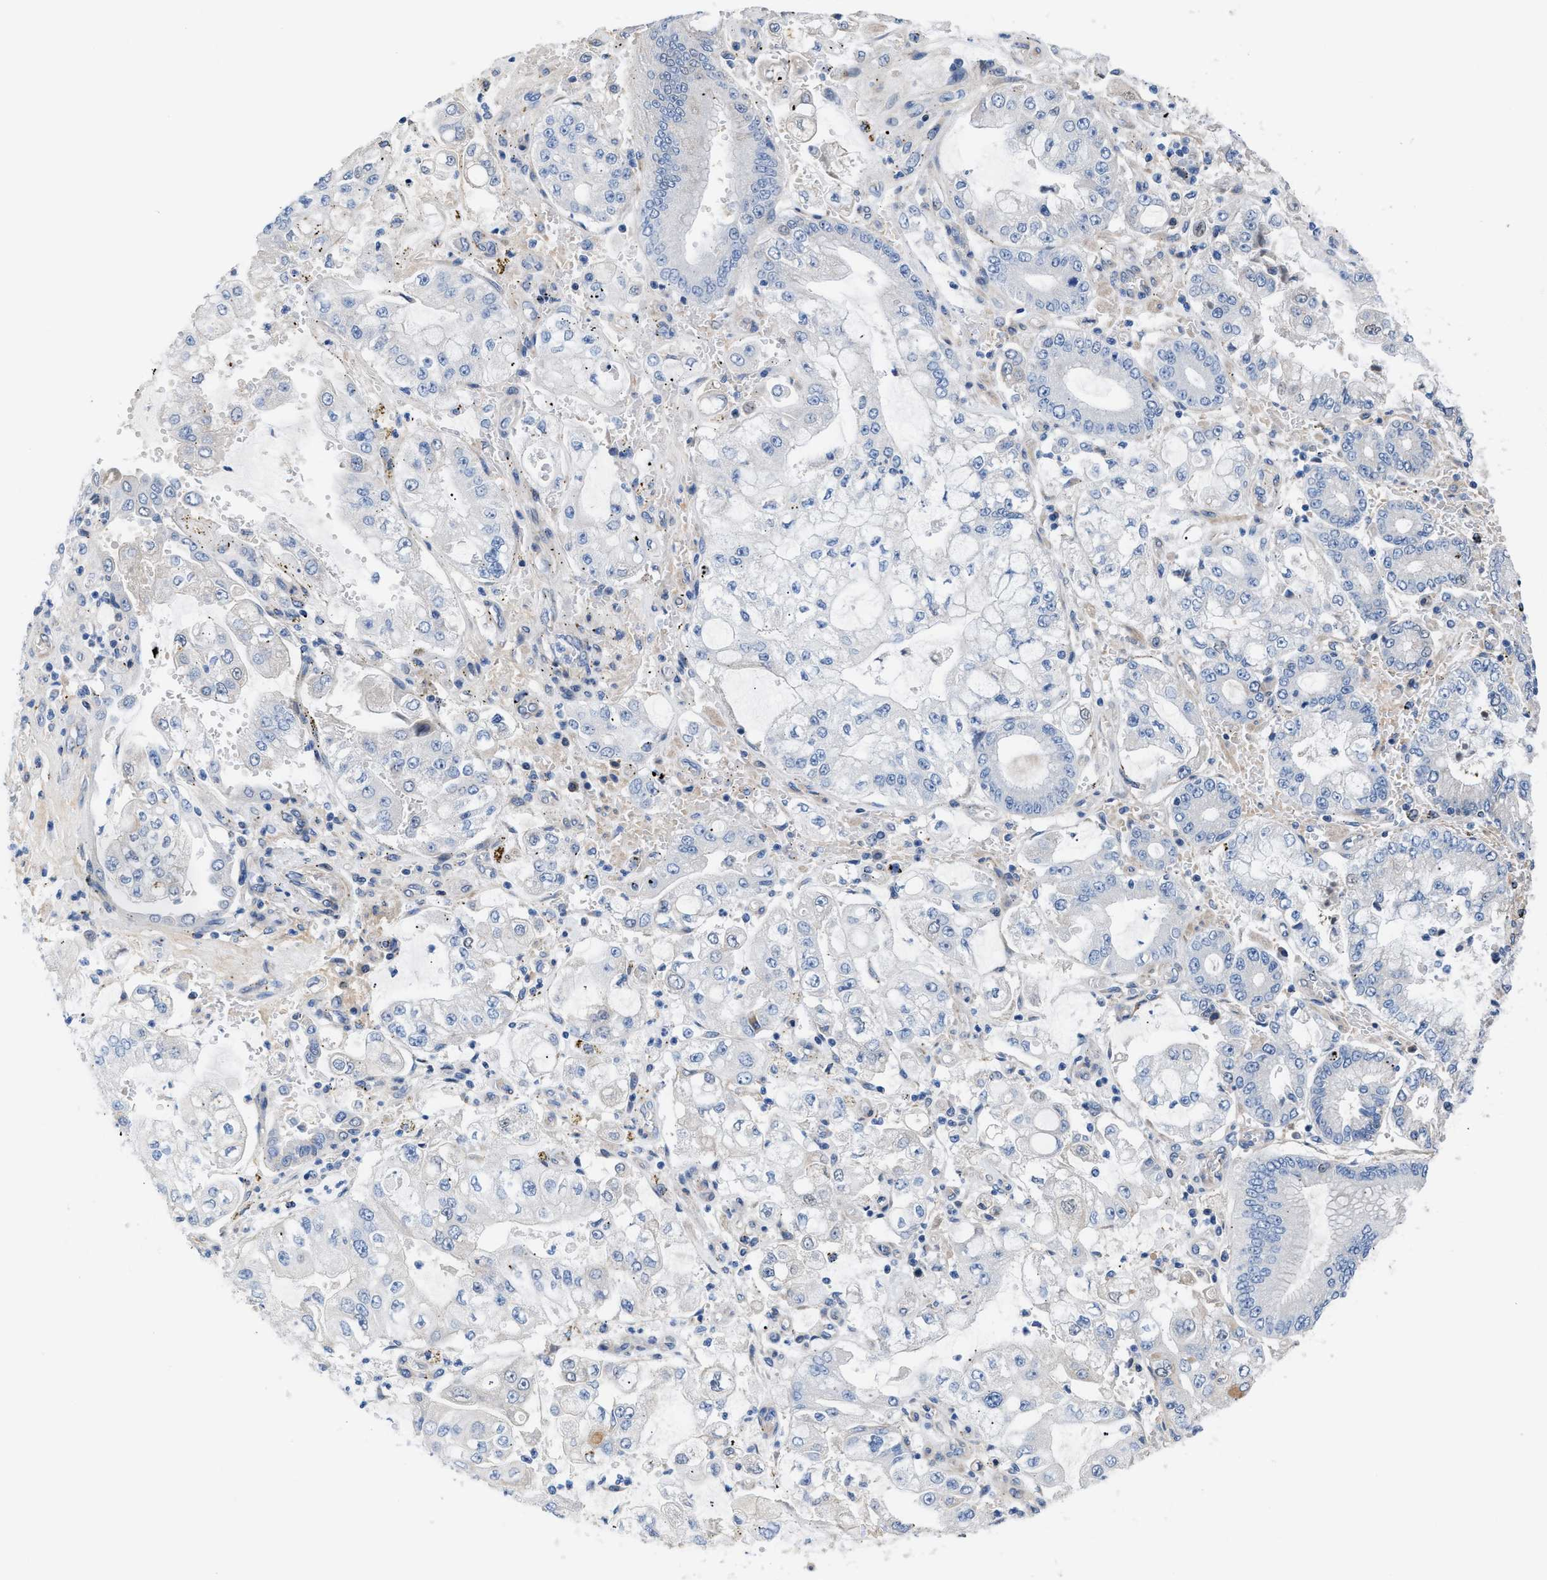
{"staining": {"intensity": "negative", "quantity": "none", "location": "none"}, "tissue": "stomach cancer", "cell_type": "Tumor cells", "image_type": "cancer", "snomed": [{"axis": "morphology", "description": "Adenocarcinoma, NOS"}, {"axis": "topography", "description": "Stomach"}], "caption": "DAB immunohistochemical staining of human adenocarcinoma (stomach) demonstrates no significant positivity in tumor cells.", "gene": "TFPI", "patient": {"sex": "male", "age": 76}}